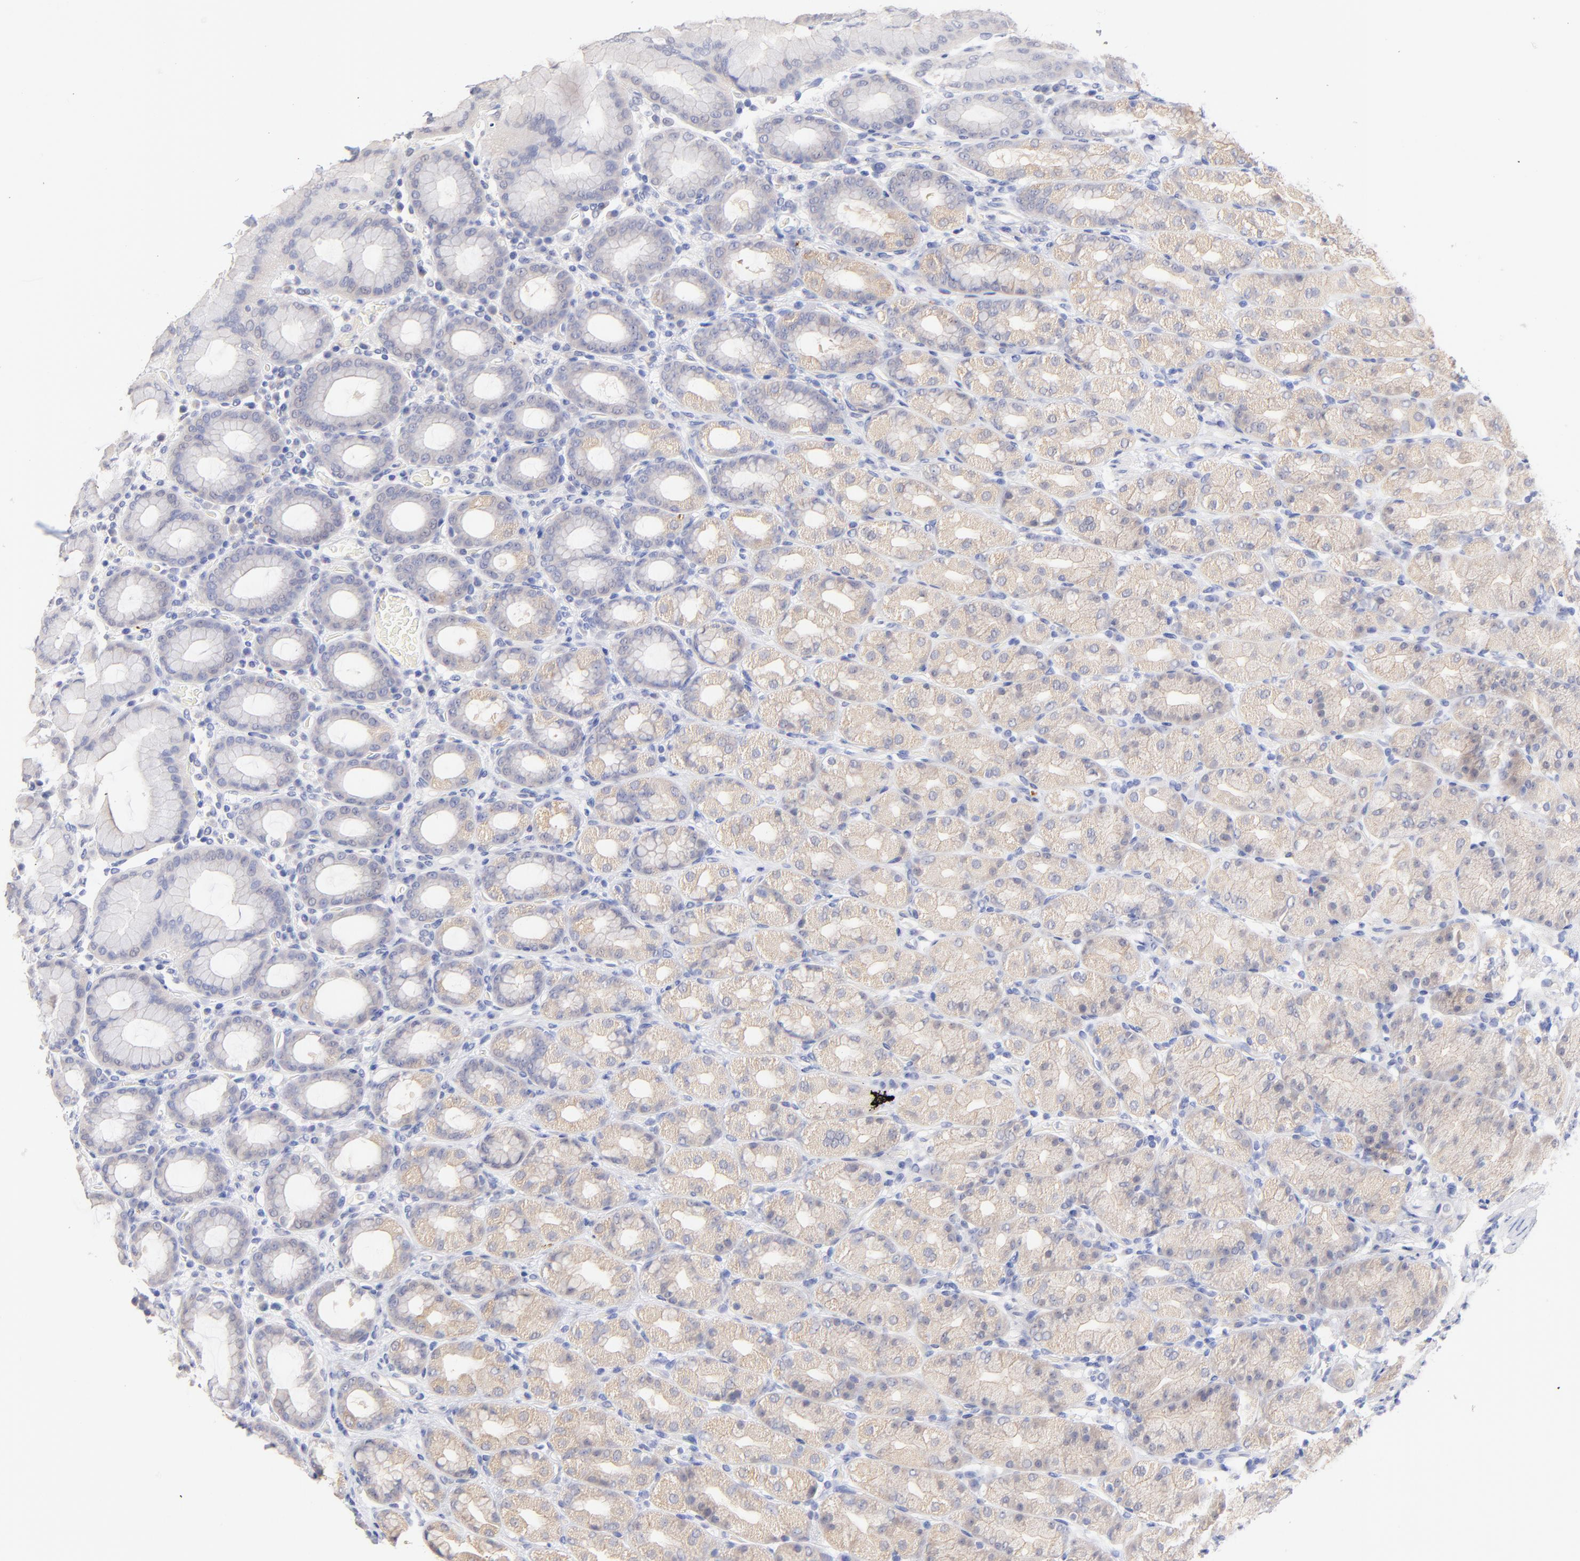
{"staining": {"intensity": "weak", "quantity": ">75%", "location": "cytoplasmic/membranous"}, "tissue": "stomach", "cell_type": "Glandular cells", "image_type": "normal", "snomed": [{"axis": "morphology", "description": "Normal tissue, NOS"}, {"axis": "topography", "description": "Stomach, upper"}], "caption": "The micrograph exhibits a brown stain indicating the presence of a protein in the cytoplasmic/membranous of glandular cells in stomach. Nuclei are stained in blue.", "gene": "CFAP57", "patient": {"sex": "male", "age": 68}}